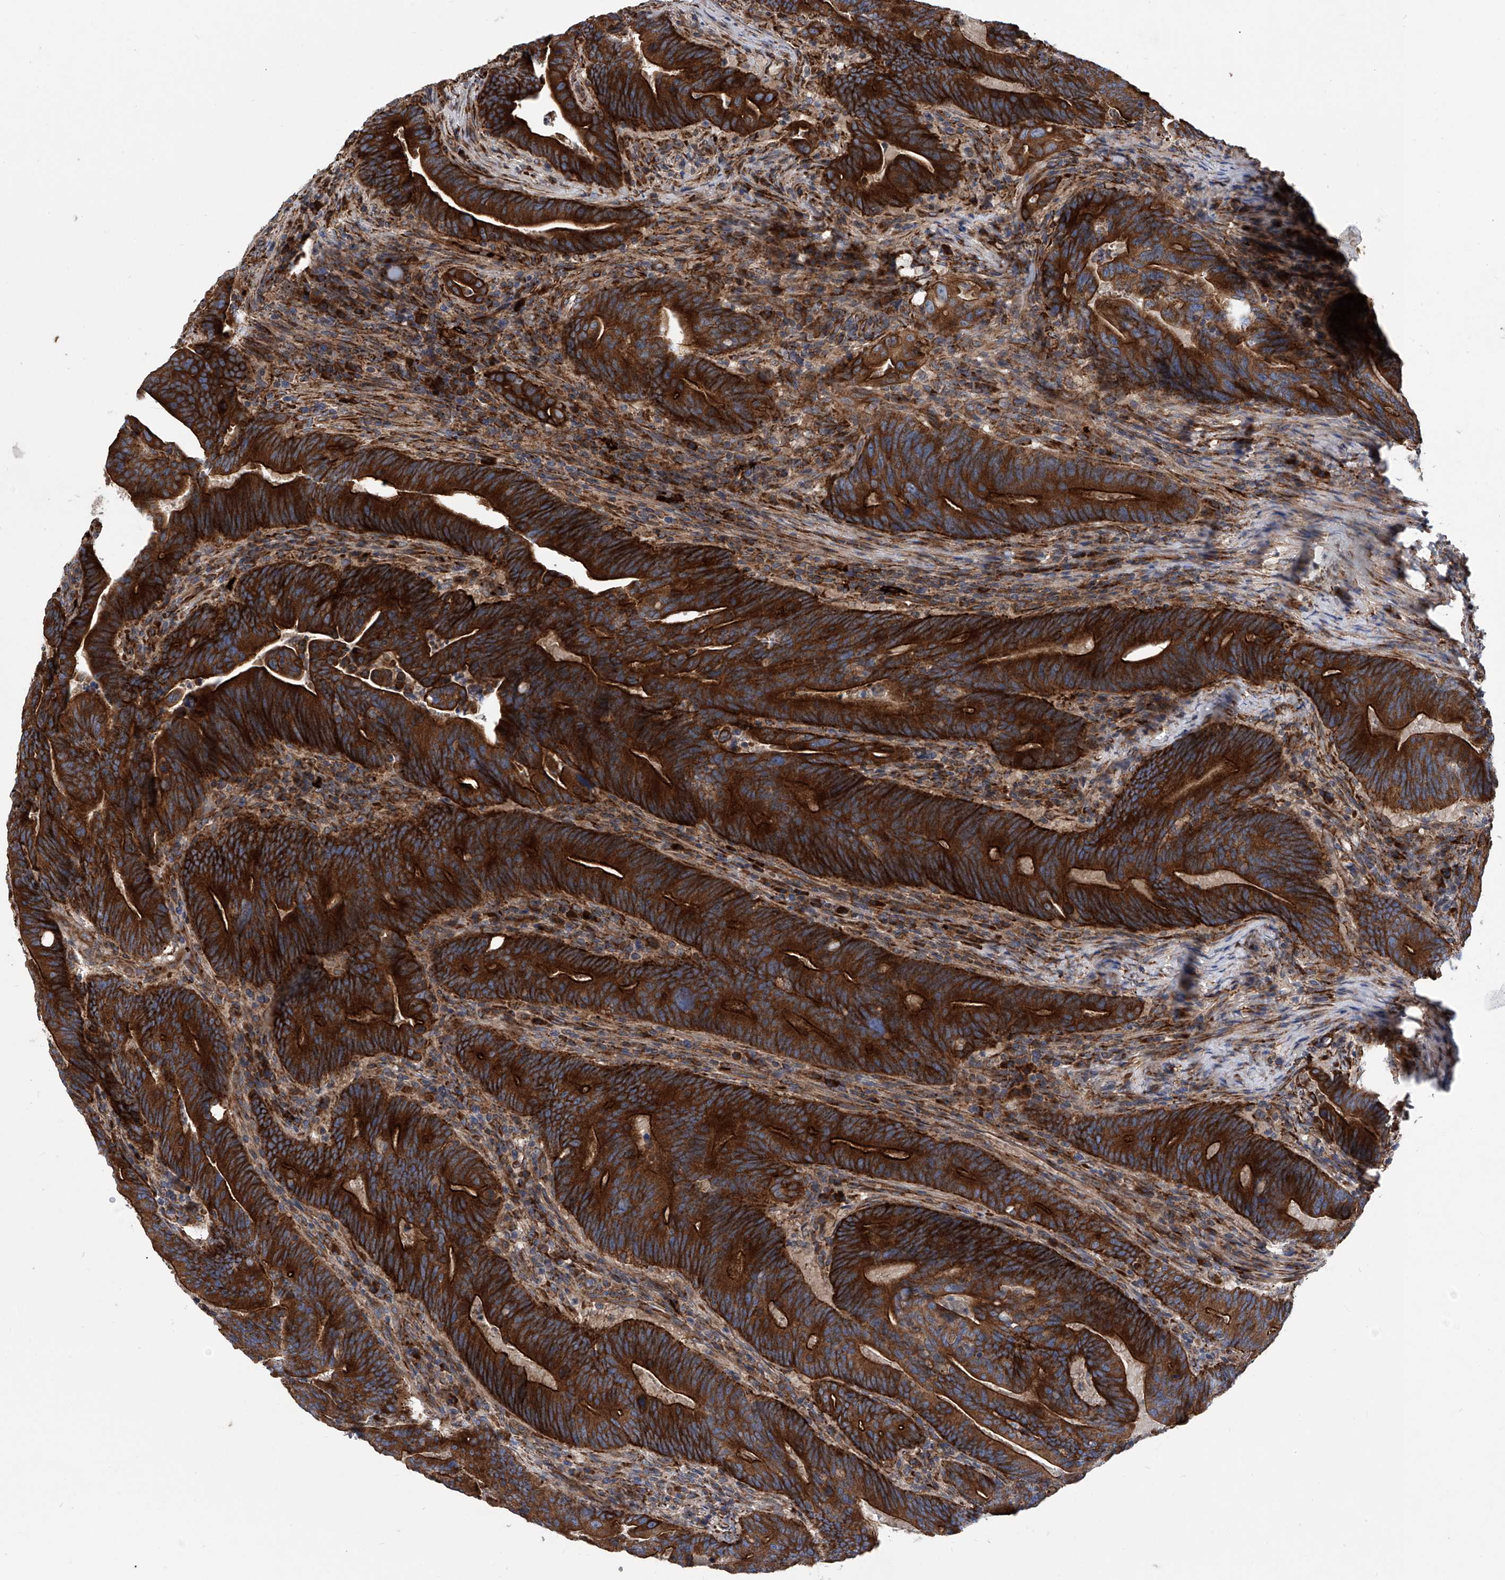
{"staining": {"intensity": "strong", "quantity": ">75%", "location": "cytoplasmic/membranous"}, "tissue": "colorectal cancer", "cell_type": "Tumor cells", "image_type": "cancer", "snomed": [{"axis": "morphology", "description": "Adenocarcinoma, NOS"}, {"axis": "topography", "description": "Colon"}], "caption": "Immunohistochemistry staining of colorectal adenocarcinoma, which demonstrates high levels of strong cytoplasmic/membranous staining in about >75% of tumor cells indicating strong cytoplasmic/membranous protein staining. The staining was performed using DAB (brown) for protein detection and nuclei were counterstained in hematoxylin (blue).", "gene": "ASCC3", "patient": {"sex": "female", "age": 66}}